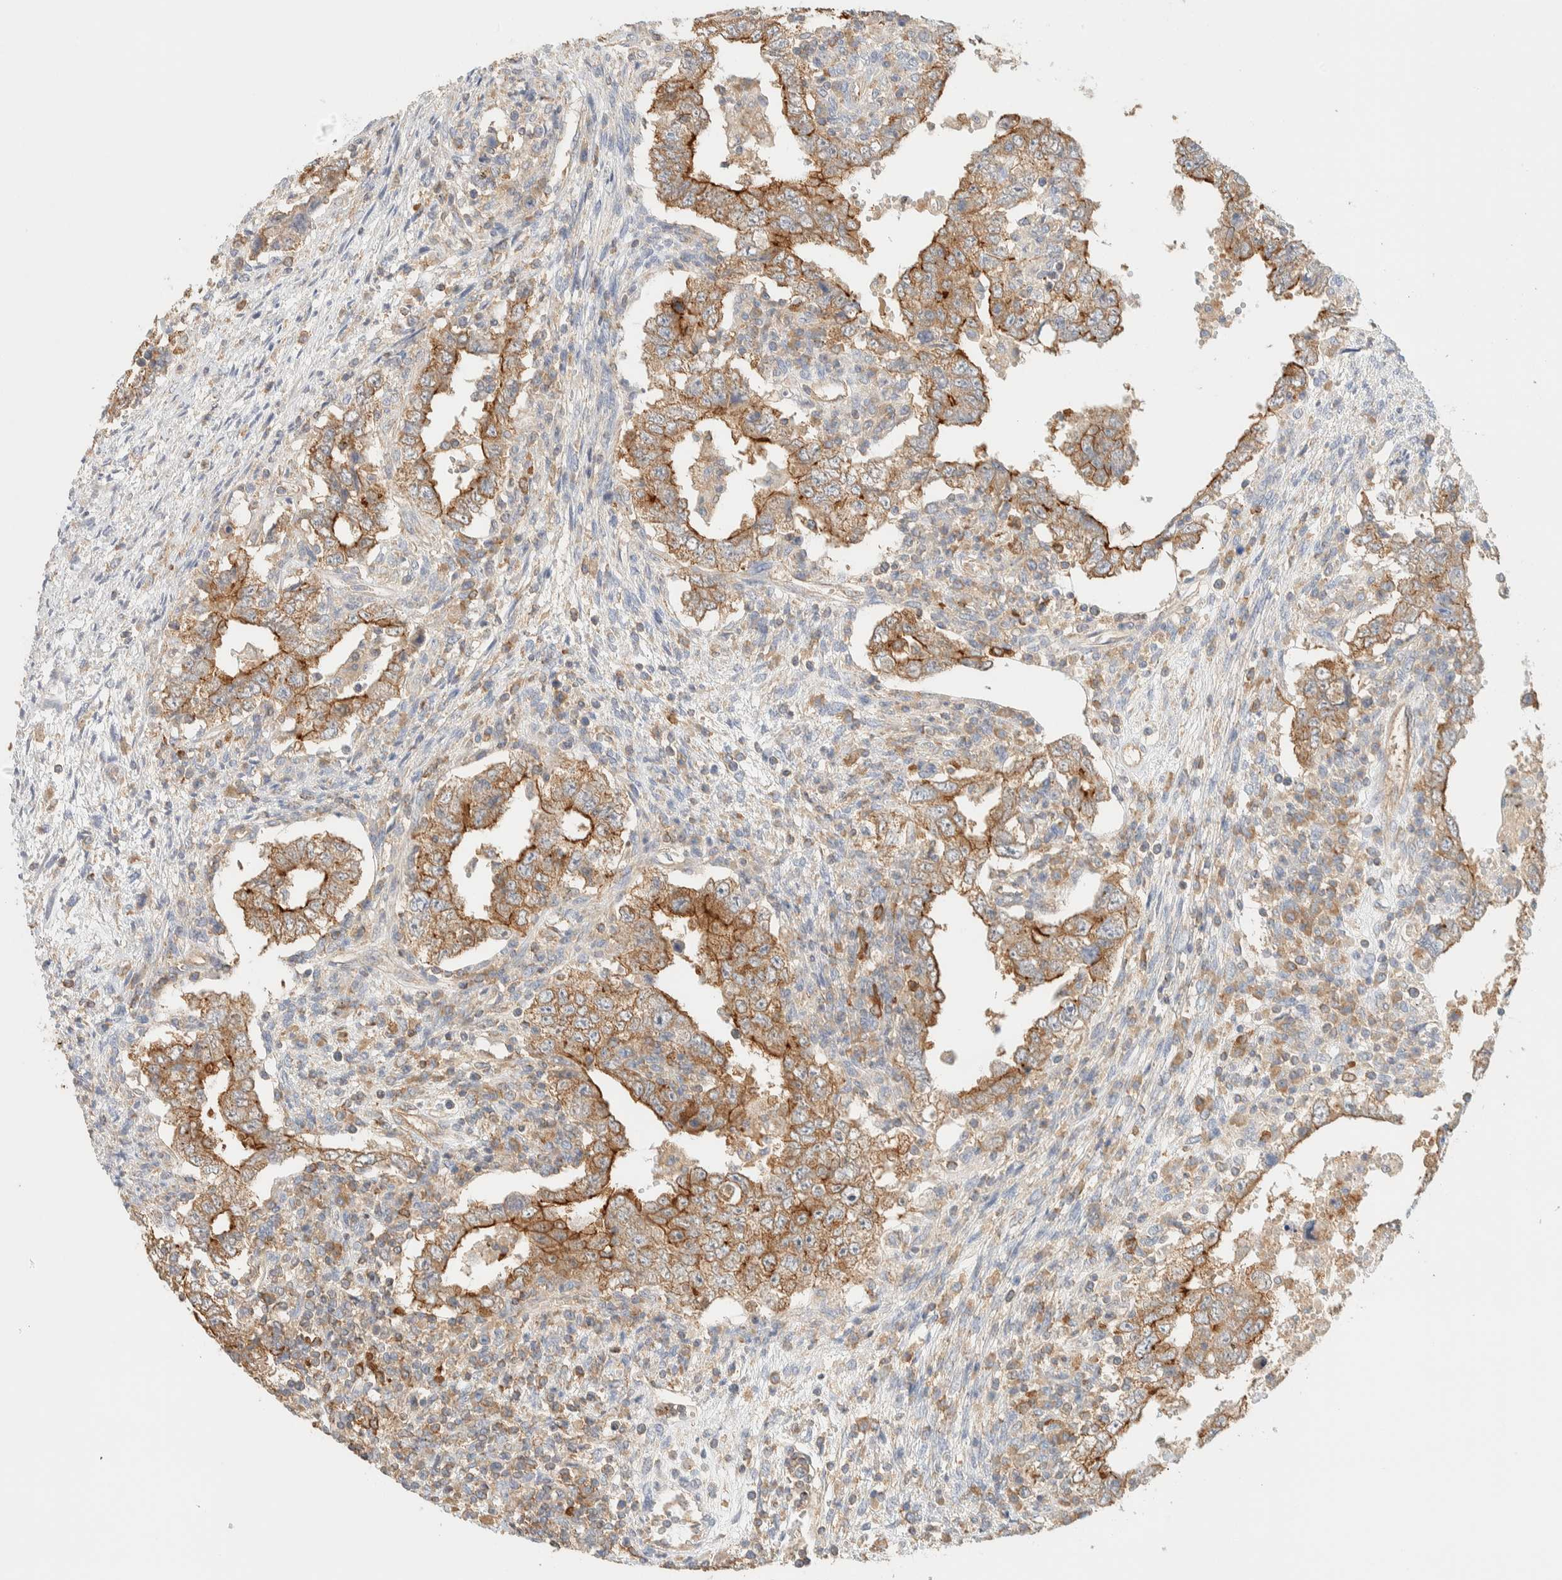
{"staining": {"intensity": "moderate", "quantity": ">75%", "location": "cytoplasmic/membranous"}, "tissue": "testis cancer", "cell_type": "Tumor cells", "image_type": "cancer", "snomed": [{"axis": "morphology", "description": "Carcinoma, Embryonal, NOS"}, {"axis": "topography", "description": "Testis"}], "caption": "A brown stain shows moderate cytoplasmic/membranous positivity of a protein in testis embryonal carcinoma tumor cells.", "gene": "TBC1D8B", "patient": {"sex": "male", "age": 26}}